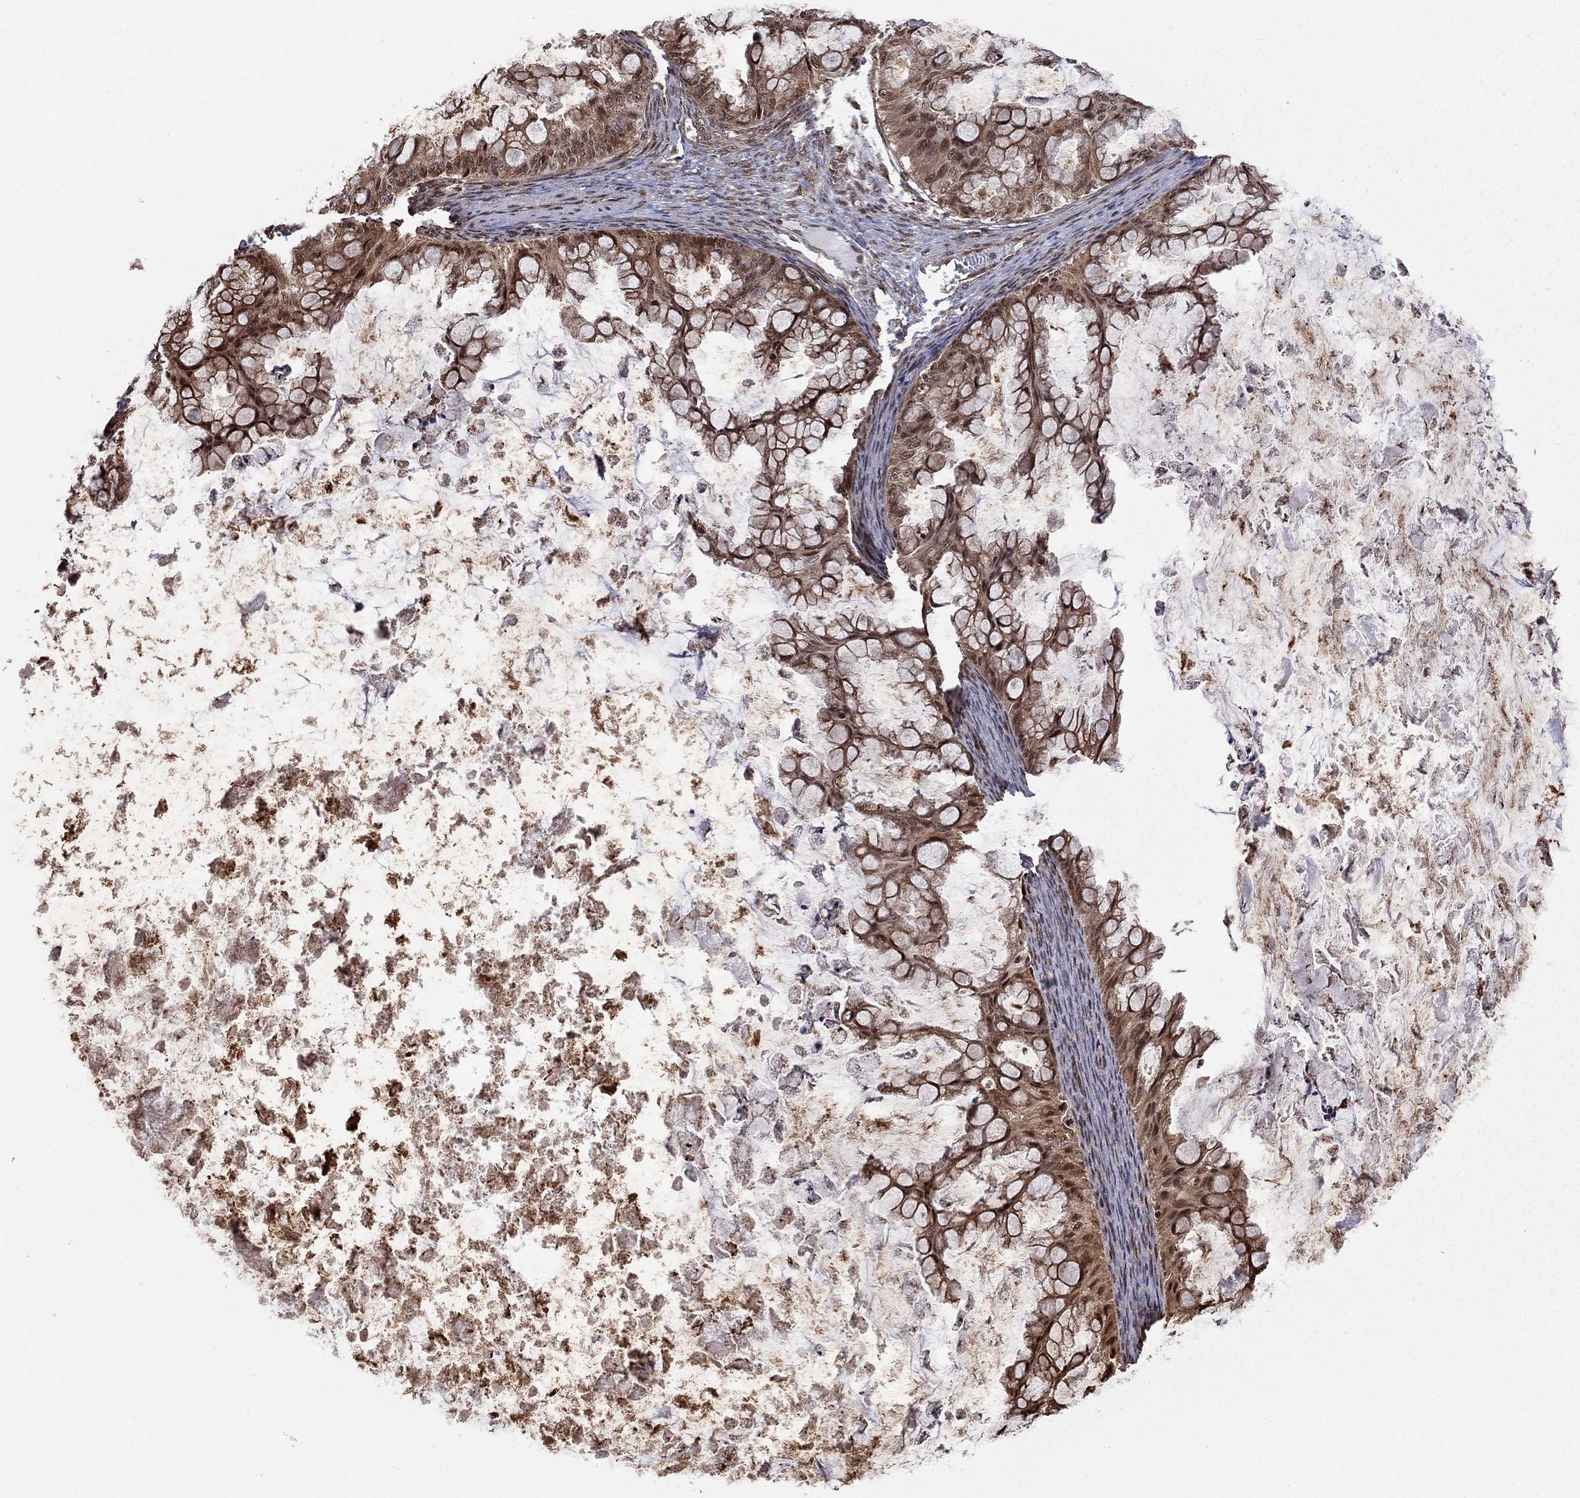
{"staining": {"intensity": "strong", "quantity": ">75%", "location": "cytoplasmic/membranous"}, "tissue": "ovarian cancer", "cell_type": "Tumor cells", "image_type": "cancer", "snomed": [{"axis": "morphology", "description": "Cystadenocarcinoma, mucinous, NOS"}, {"axis": "topography", "description": "Ovary"}], "caption": "Immunohistochemical staining of mucinous cystadenocarcinoma (ovarian) displays strong cytoplasmic/membranous protein positivity in approximately >75% of tumor cells.", "gene": "ELOB", "patient": {"sex": "female", "age": 35}}